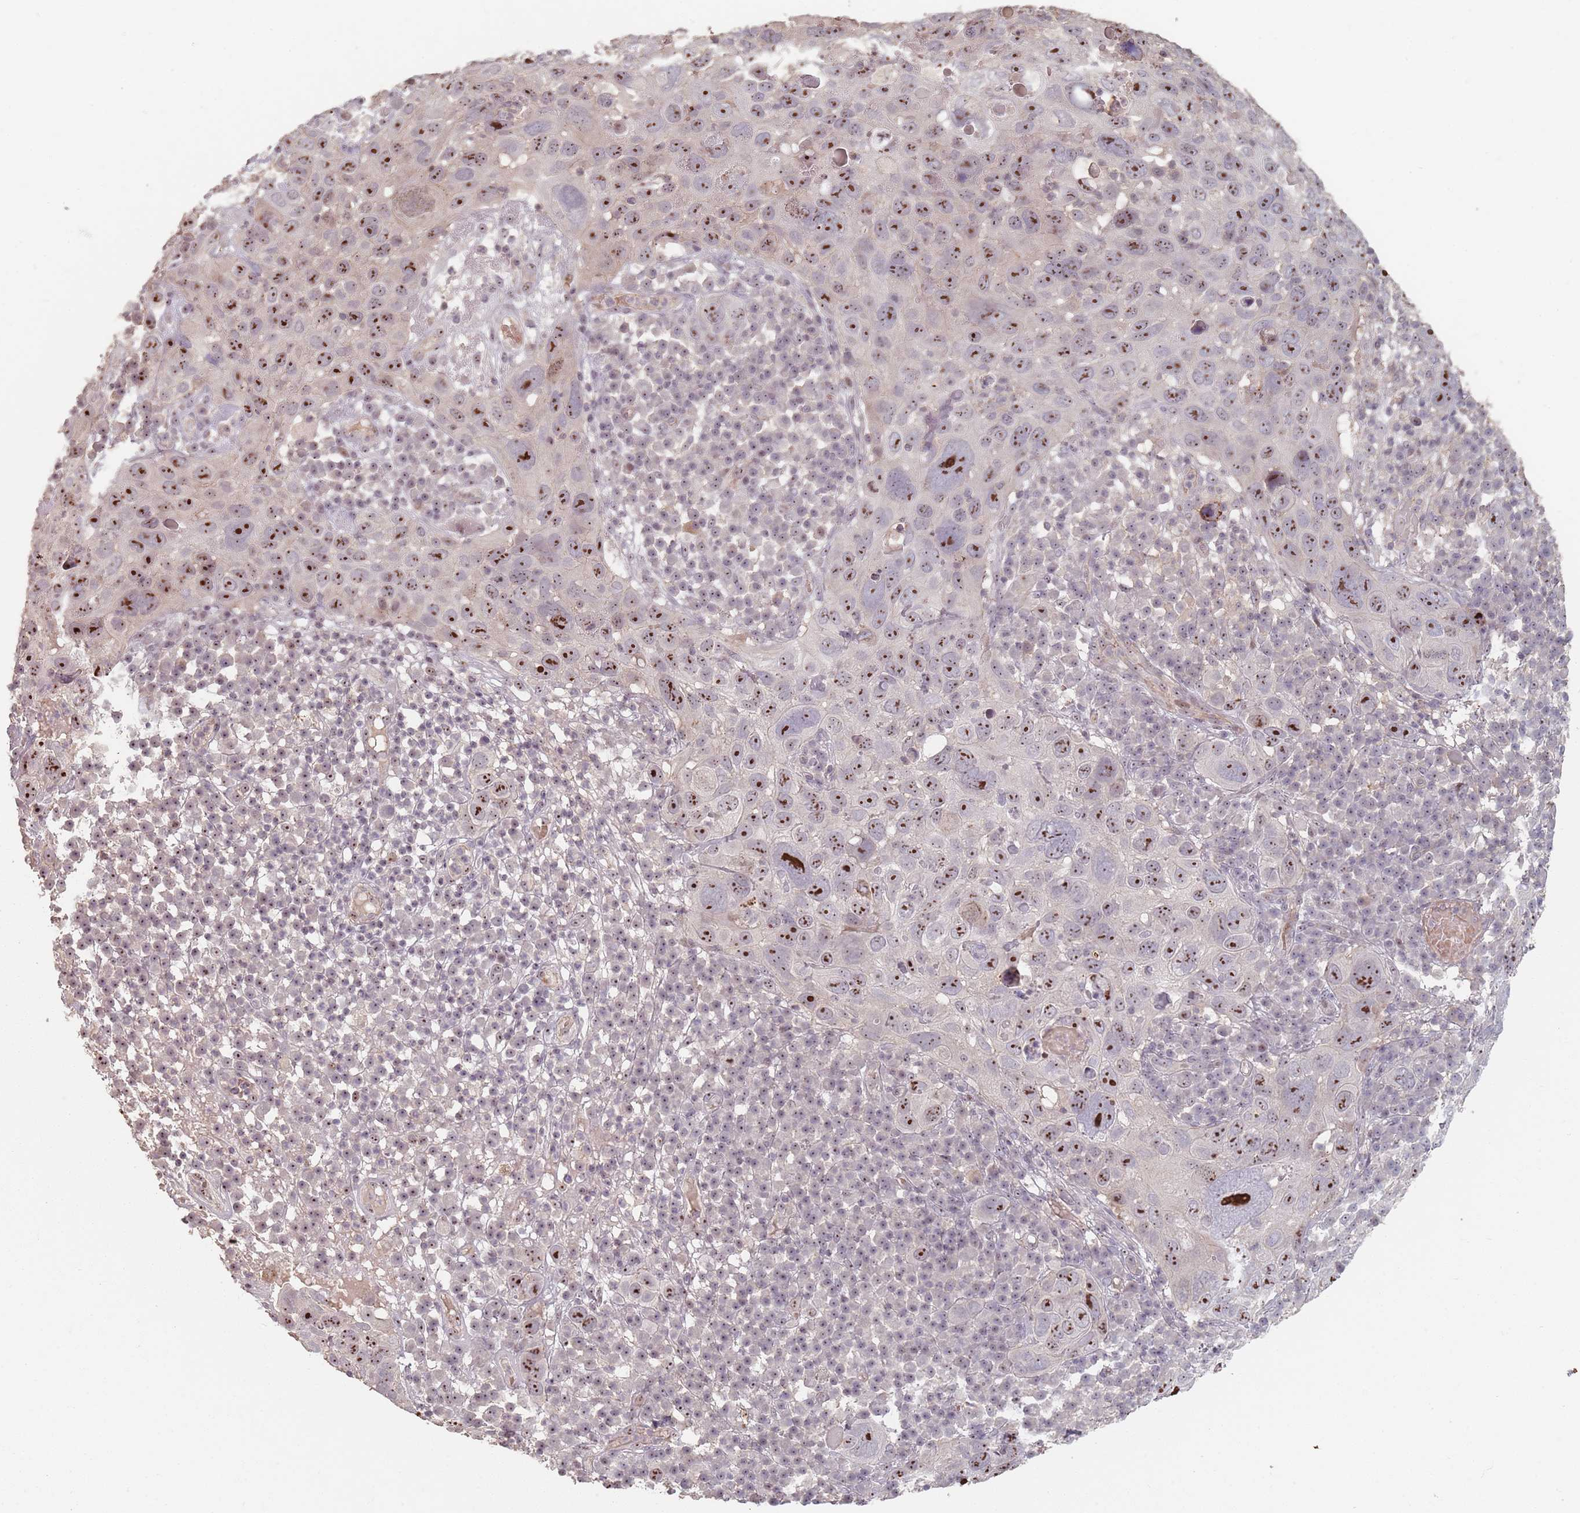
{"staining": {"intensity": "moderate", "quantity": ">75%", "location": "nuclear"}, "tissue": "skin cancer", "cell_type": "Tumor cells", "image_type": "cancer", "snomed": [{"axis": "morphology", "description": "Squamous cell carcinoma in situ, NOS"}, {"axis": "morphology", "description": "Squamous cell carcinoma, NOS"}, {"axis": "topography", "description": "Skin"}], "caption": "Approximately >75% of tumor cells in squamous cell carcinoma (skin) exhibit moderate nuclear protein expression as visualized by brown immunohistochemical staining.", "gene": "ADTRP", "patient": {"sex": "male", "age": 93}}